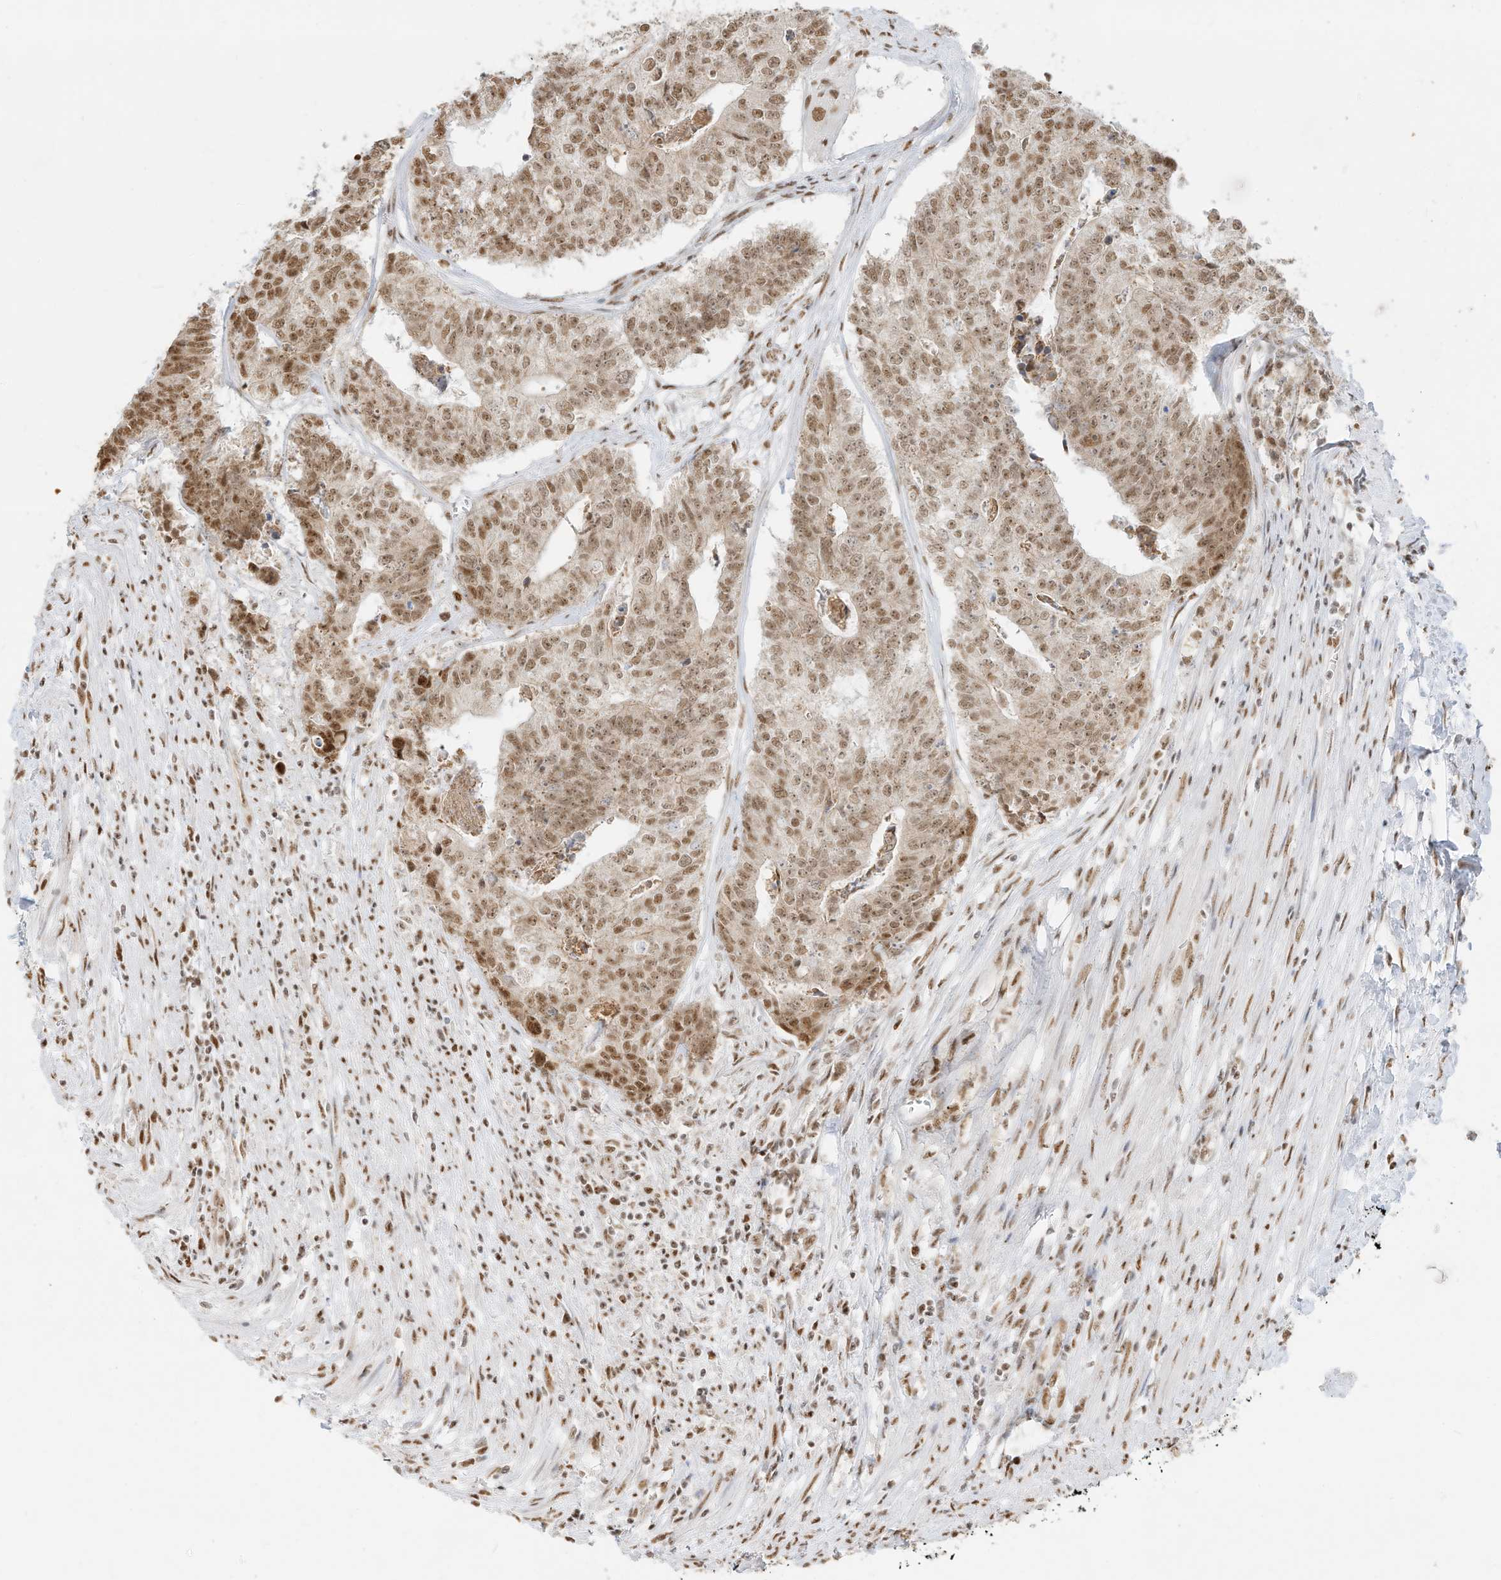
{"staining": {"intensity": "moderate", "quantity": ">75%", "location": "nuclear"}, "tissue": "colorectal cancer", "cell_type": "Tumor cells", "image_type": "cancer", "snomed": [{"axis": "morphology", "description": "Adenocarcinoma, NOS"}, {"axis": "topography", "description": "Colon"}], "caption": "The immunohistochemical stain labels moderate nuclear positivity in tumor cells of colorectal cancer tissue. (DAB (3,3'-diaminobenzidine) IHC, brown staining for protein, blue staining for nuclei).", "gene": "NHSL1", "patient": {"sex": "female", "age": 67}}